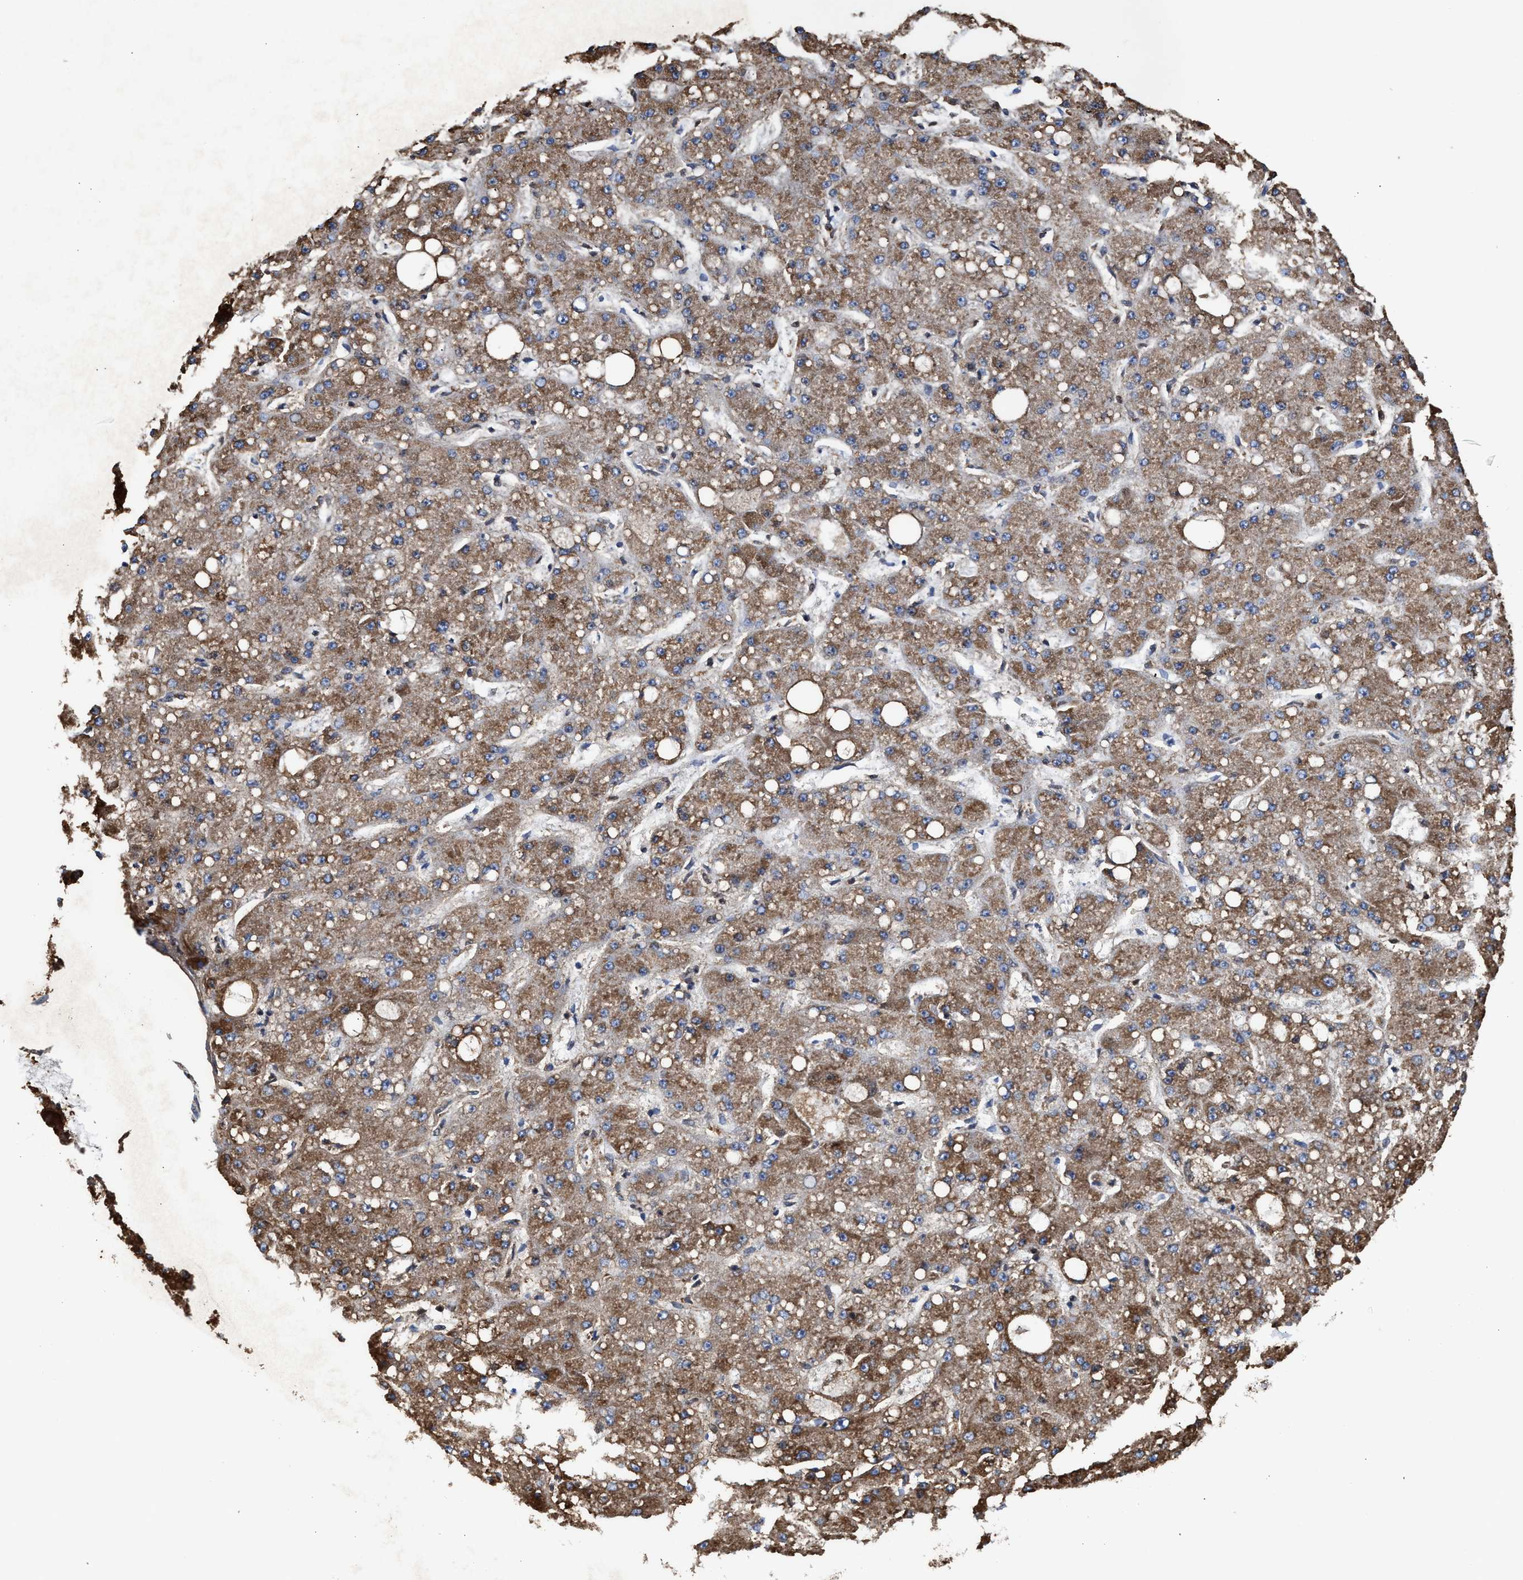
{"staining": {"intensity": "moderate", "quantity": ">75%", "location": "cytoplasmic/membranous"}, "tissue": "liver cancer", "cell_type": "Tumor cells", "image_type": "cancer", "snomed": [{"axis": "morphology", "description": "Carcinoma, Hepatocellular, NOS"}, {"axis": "topography", "description": "Liver"}], "caption": "There is medium levels of moderate cytoplasmic/membranous staining in tumor cells of liver cancer, as demonstrated by immunohistochemical staining (brown color).", "gene": "JAG1", "patient": {"sex": "male", "age": 67}}